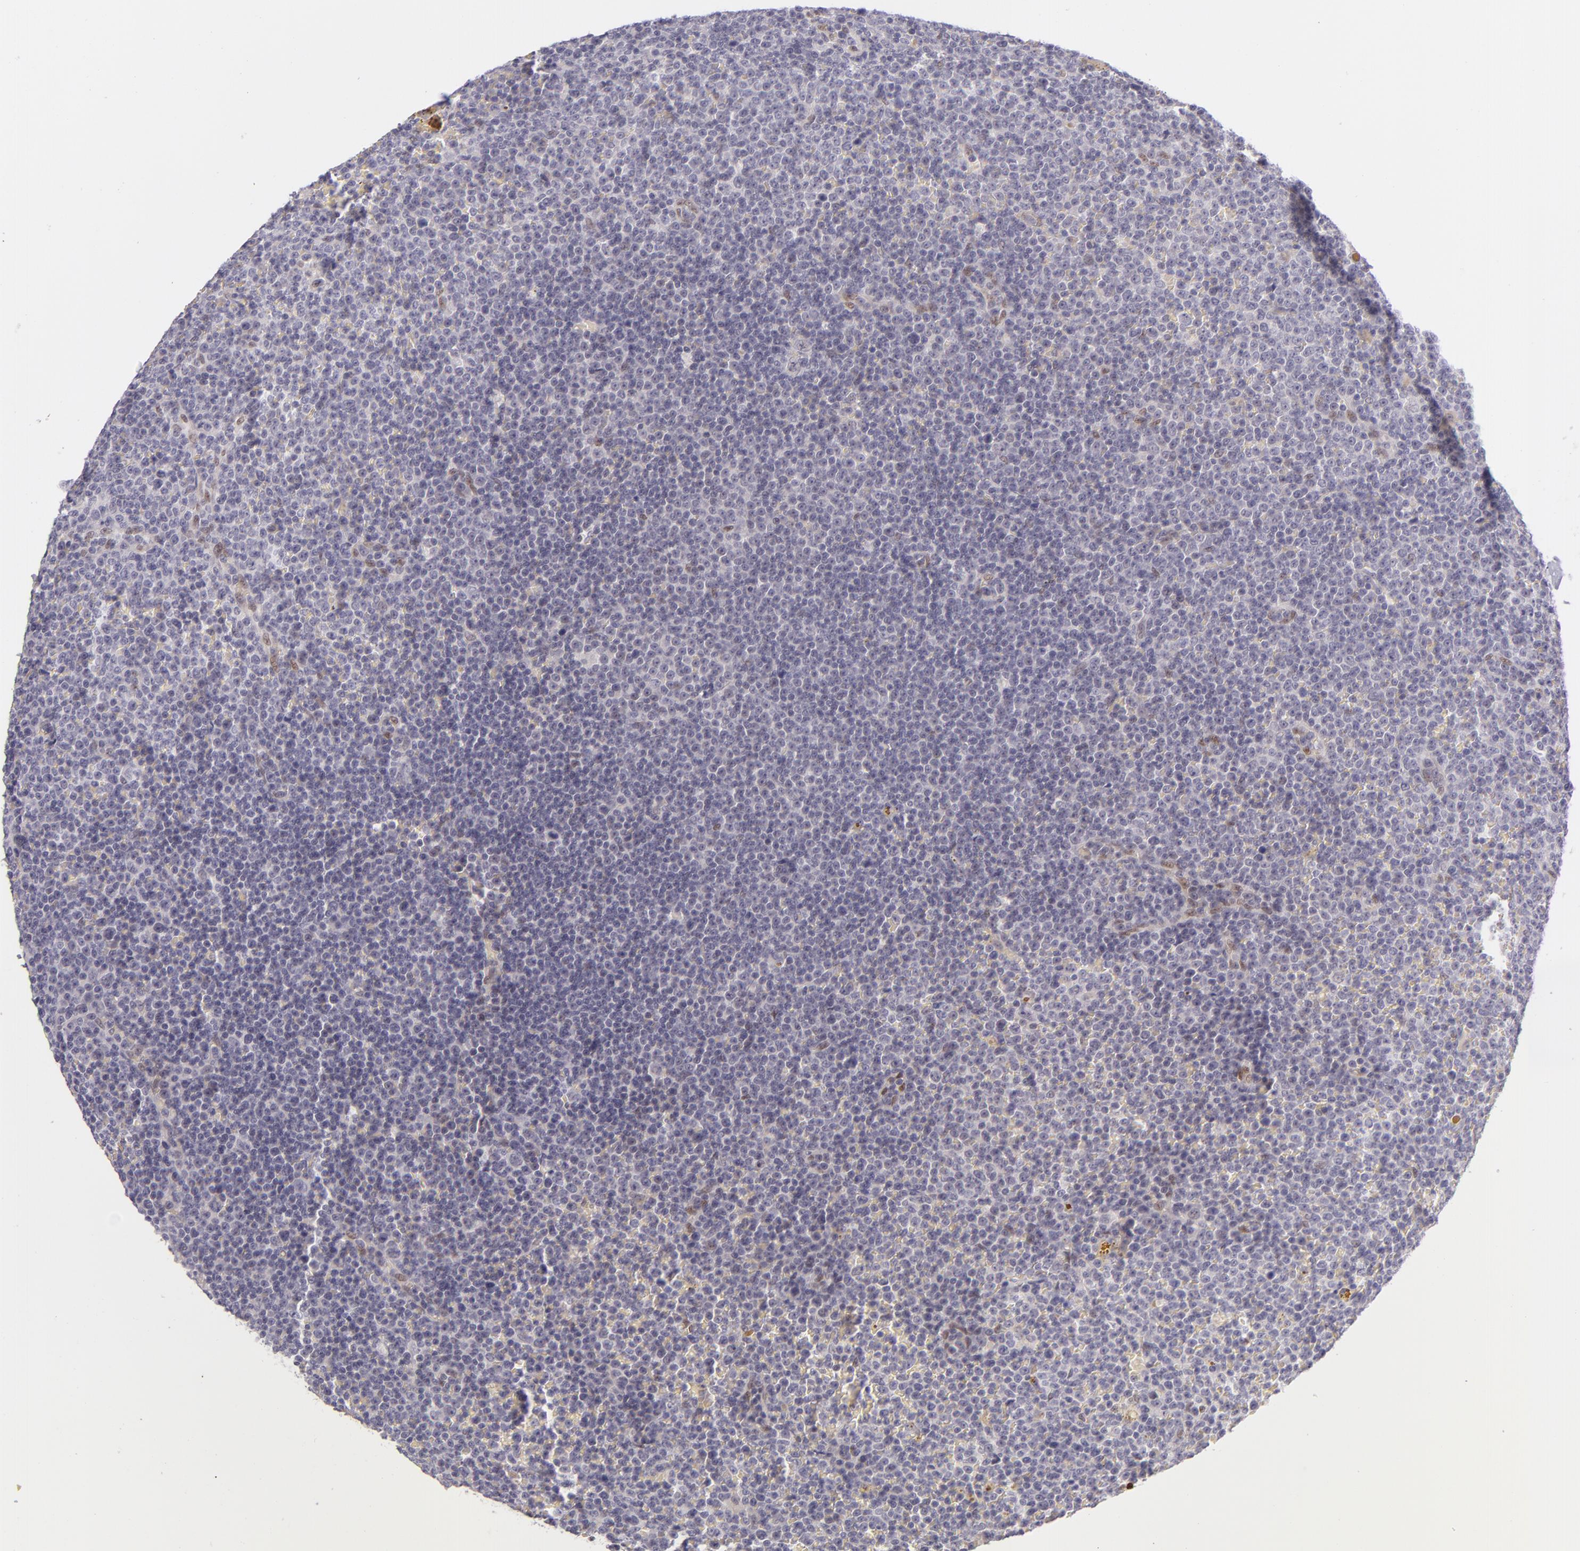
{"staining": {"intensity": "moderate", "quantity": "<25%", "location": "nuclear"}, "tissue": "lymphoma", "cell_type": "Tumor cells", "image_type": "cancer", "snomed": [{"axis": "morphology", "description": "Malignant lymphoma, non-Hodgkin's type, Low grade"}, {"axis": "topography", "description": "Lymph node"}], "caption": "Immunohistochemical staining of human low-grade malignant lymphoma, non-Hodgkin's type demonstrates low levels of moderate nuclear expression in about <25% of tumor cells. The staining is performed using DAB (3,3'-diaminobenzidine) brown chromogen to label protein expression. The nuclei are counter-stained blue using hematoxylin.", "gene": "BCL3", "patient": {"sex": "male", "age": 50}}